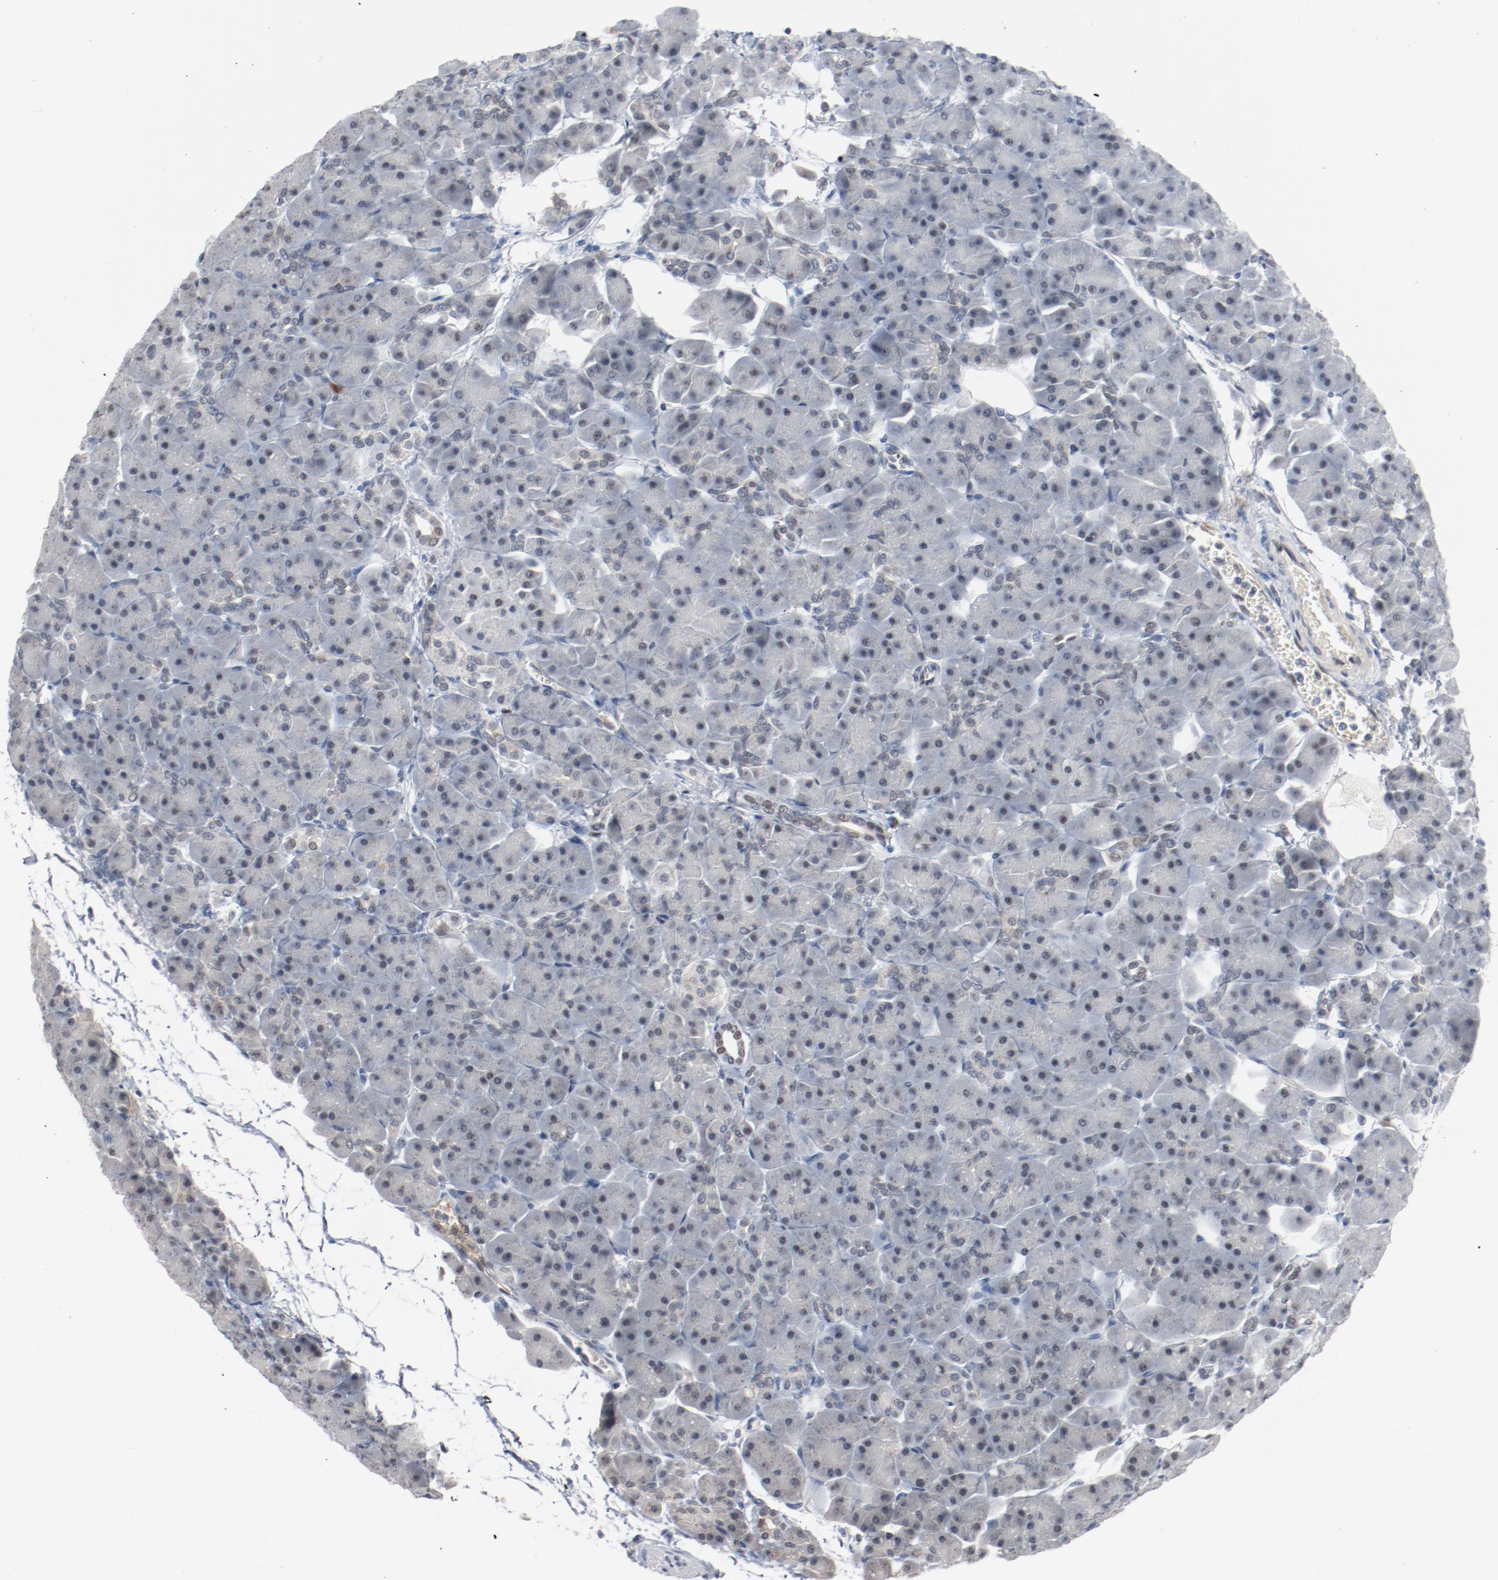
{"staining": {"intensity": "negative", "quantity": "none", "location": "none"}, "tissue": "pancreas", "cell_type": "Exocrine glandular cells", "image_type": "normal", "snomed": [{"axis": "morphology", "description": "Normal tissue, NOS"}, {"axis": "topography", "description": "Pancreas"}], "caption": "Immunohistochemical staining of unremarkable pancreas displays no significant staining in exocrine glandular cells.", "gene": "ENSG00000285708", "patient": {"sex": "male", "age": 66}}